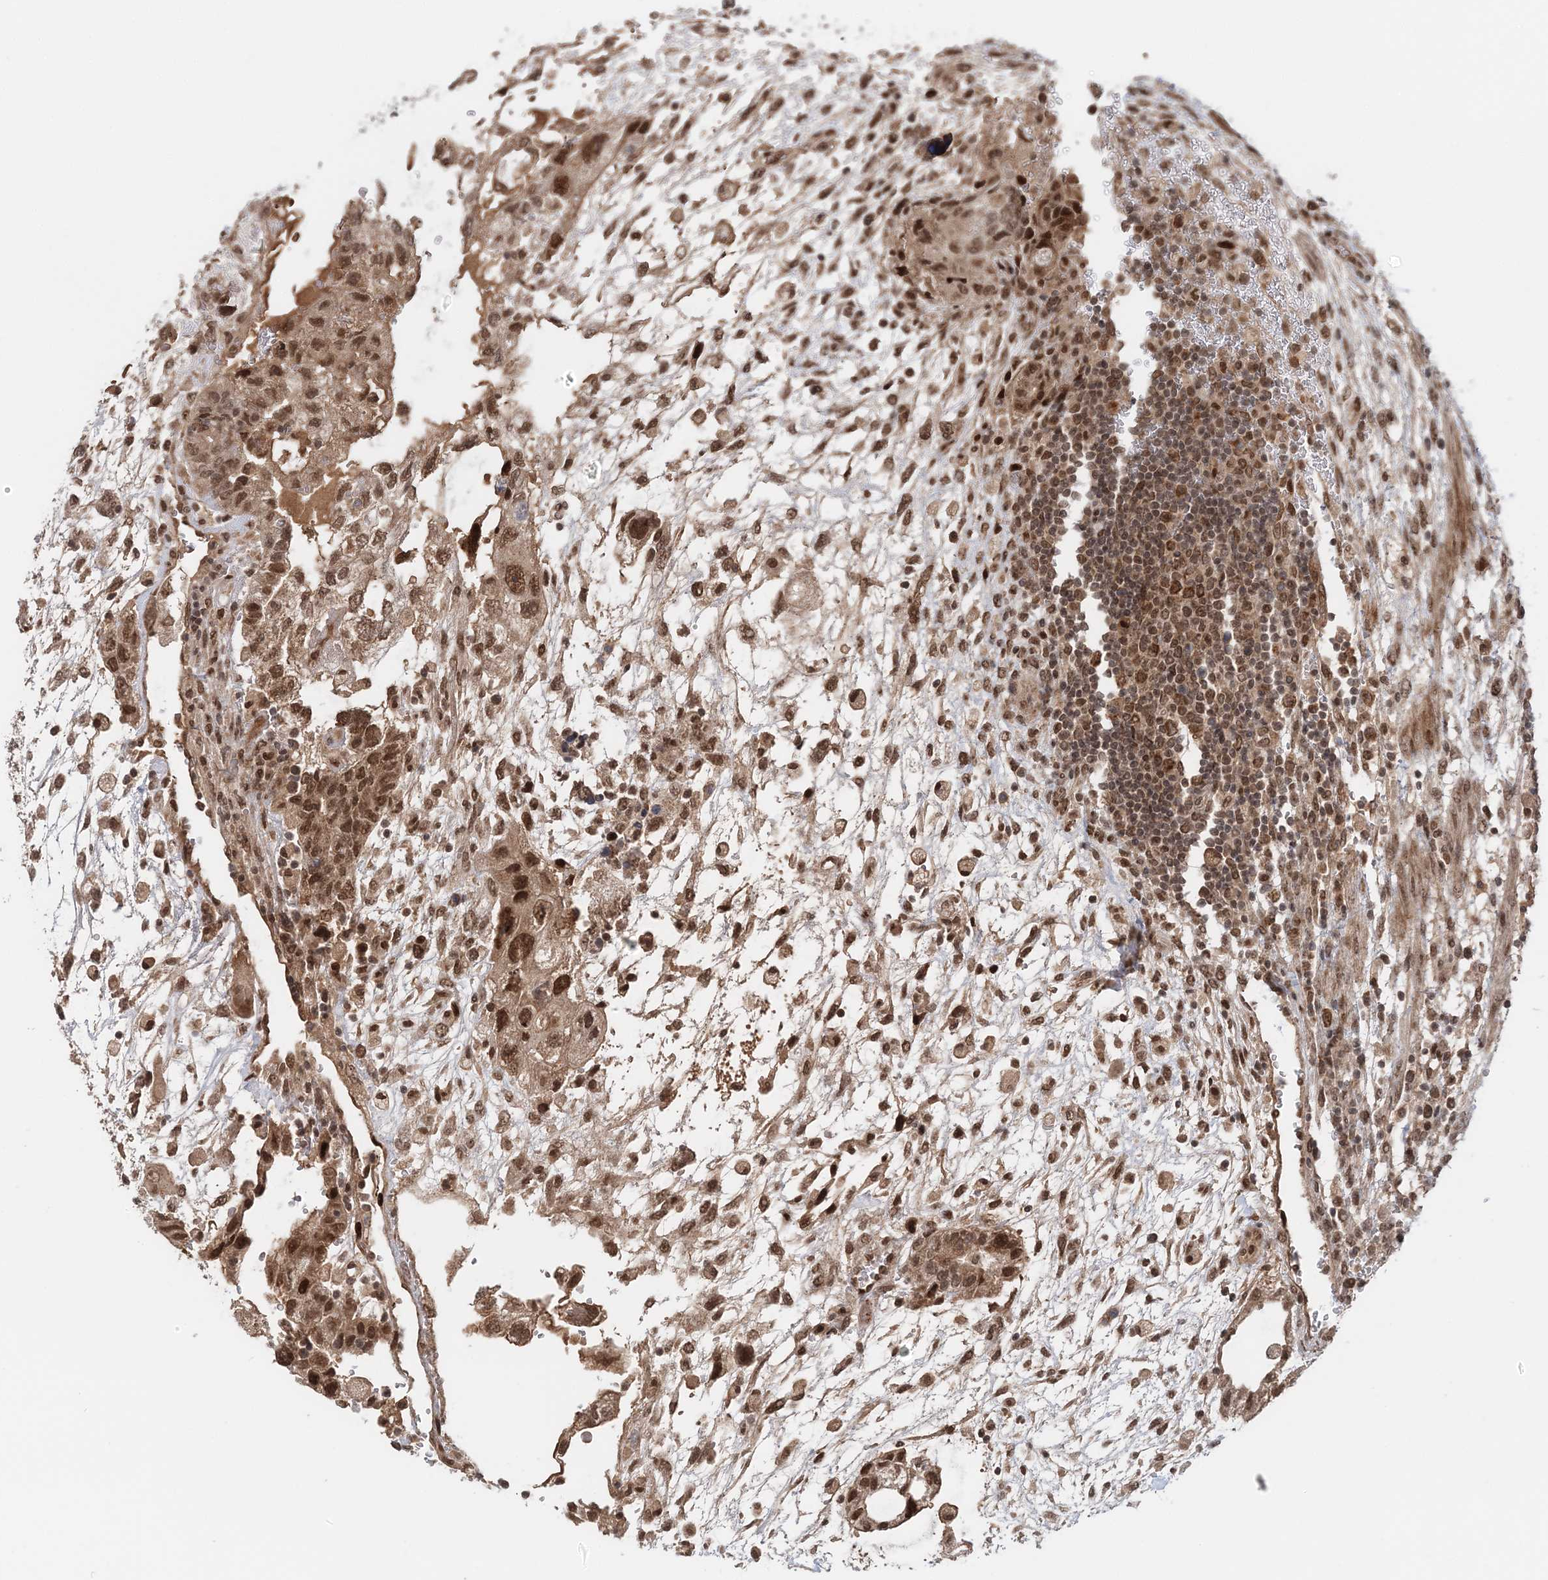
{"staining": {"intensity": "moderate", "quantity": ">75%", "location": "nuclear"}, "tissue": "testis cancer", "cell_type": "Tumor cells", "image_type": "cancer", "snomed": [{"axis": "morphology", "description": "Carcinoma, Embryonal, NOS"}, {"axis": "topography", "description": "Testis"}], "caption": "DAB (3,3'-diaminobenzidine) immunohistochemical staining of human embryonal carcinoma (testis) shows moderate nuclear protein positivity in approximately >75% of tumor cells.", "gene": "NOA1", "patient": {"sex": "male", "age": 36}}